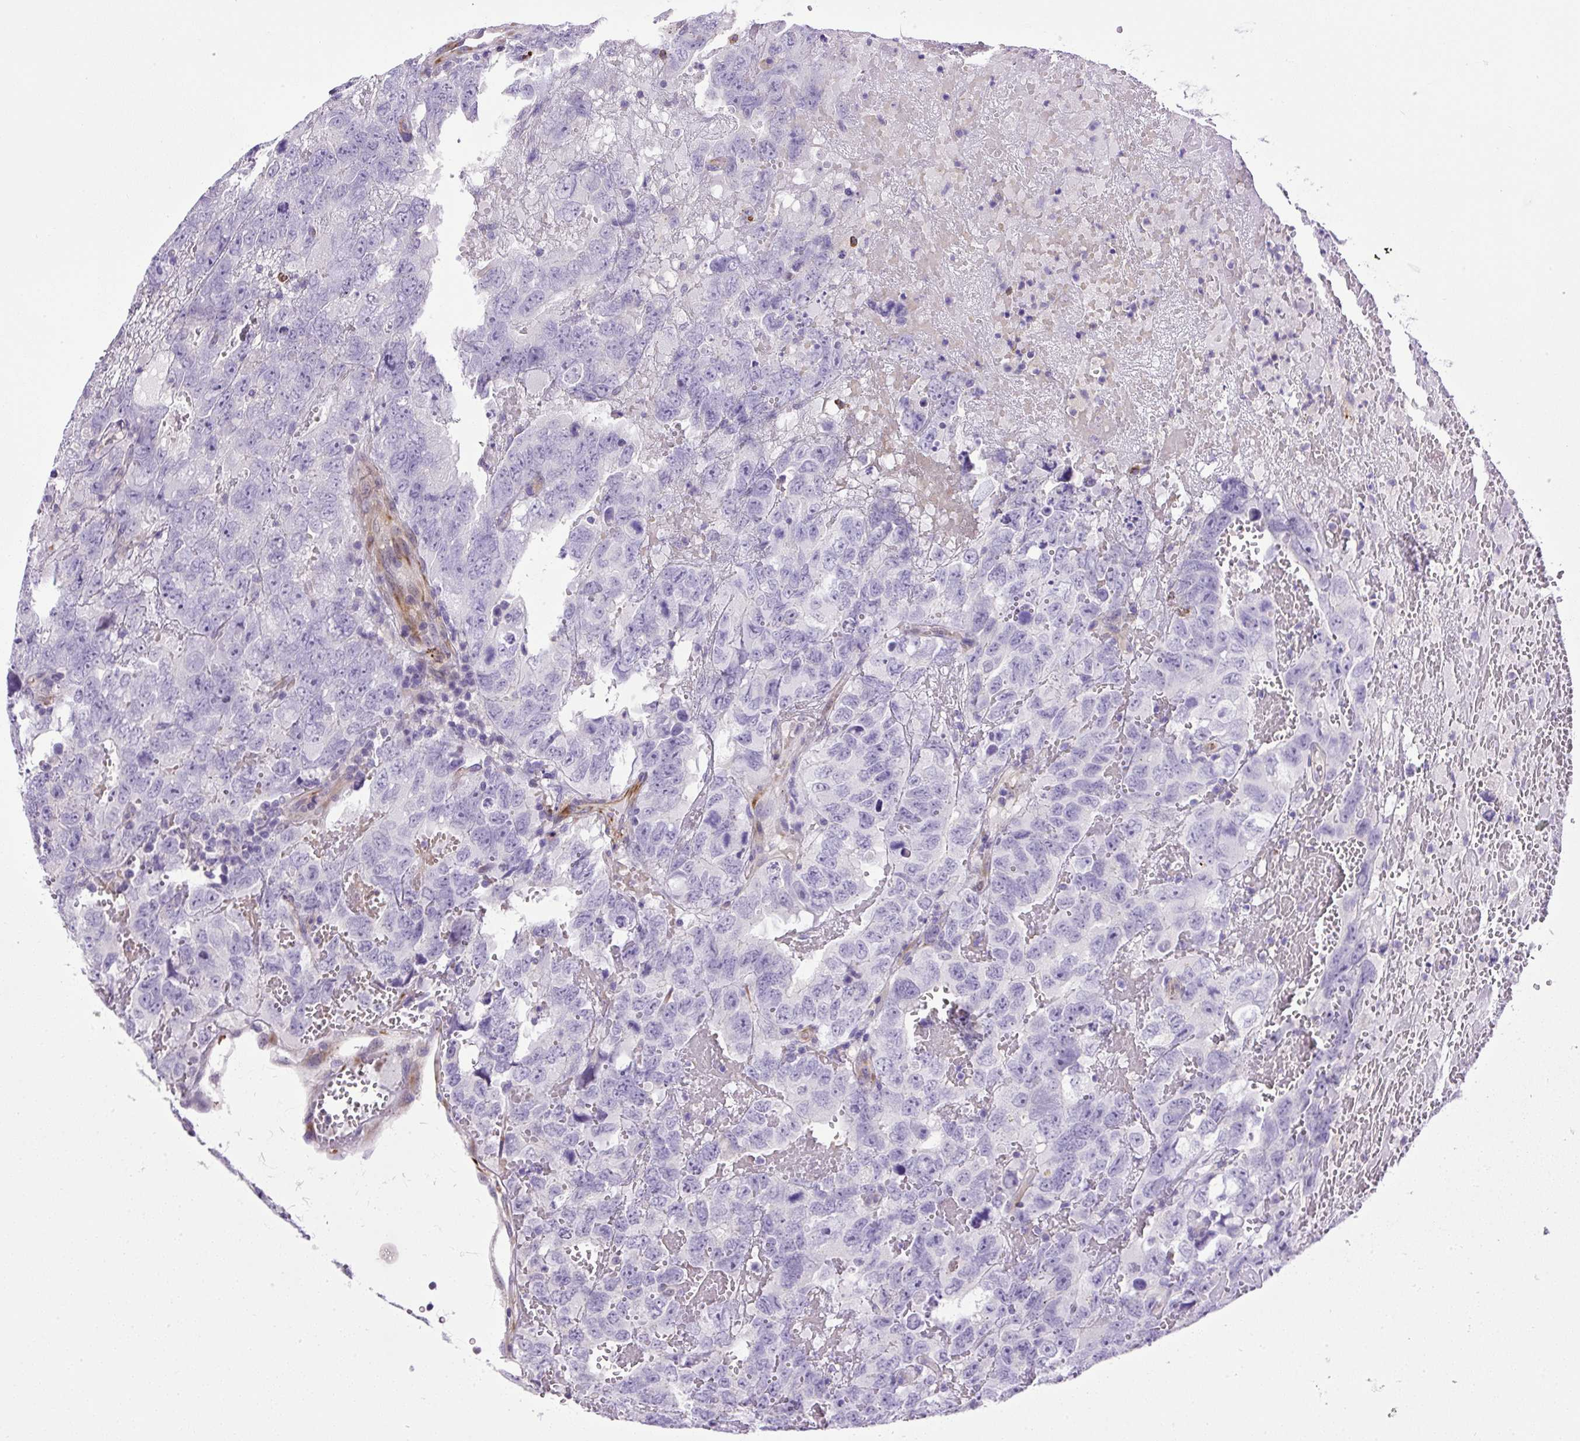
{"staining": {"intensity": "negative", "quantity": "none", "location": "none"}, "tissue": "testis cancer", "cell_type": "Tumor cells", "image_type": "cancer", "snomed": [{"axis": "morphology", "description": "Carcinoma, Embryonal, NOS"}, {"axis": "topography", "description": "Testis"}], "caption": "Tumor cells are negative for protein expression in human testis cancer (embryonal carcinoma). The staining is performed using DAB brown chromogen with nuclei counter-stained in using hematoxylin.", "gene": "VWA7", "patient": {"sex": "male", "age": 45}}